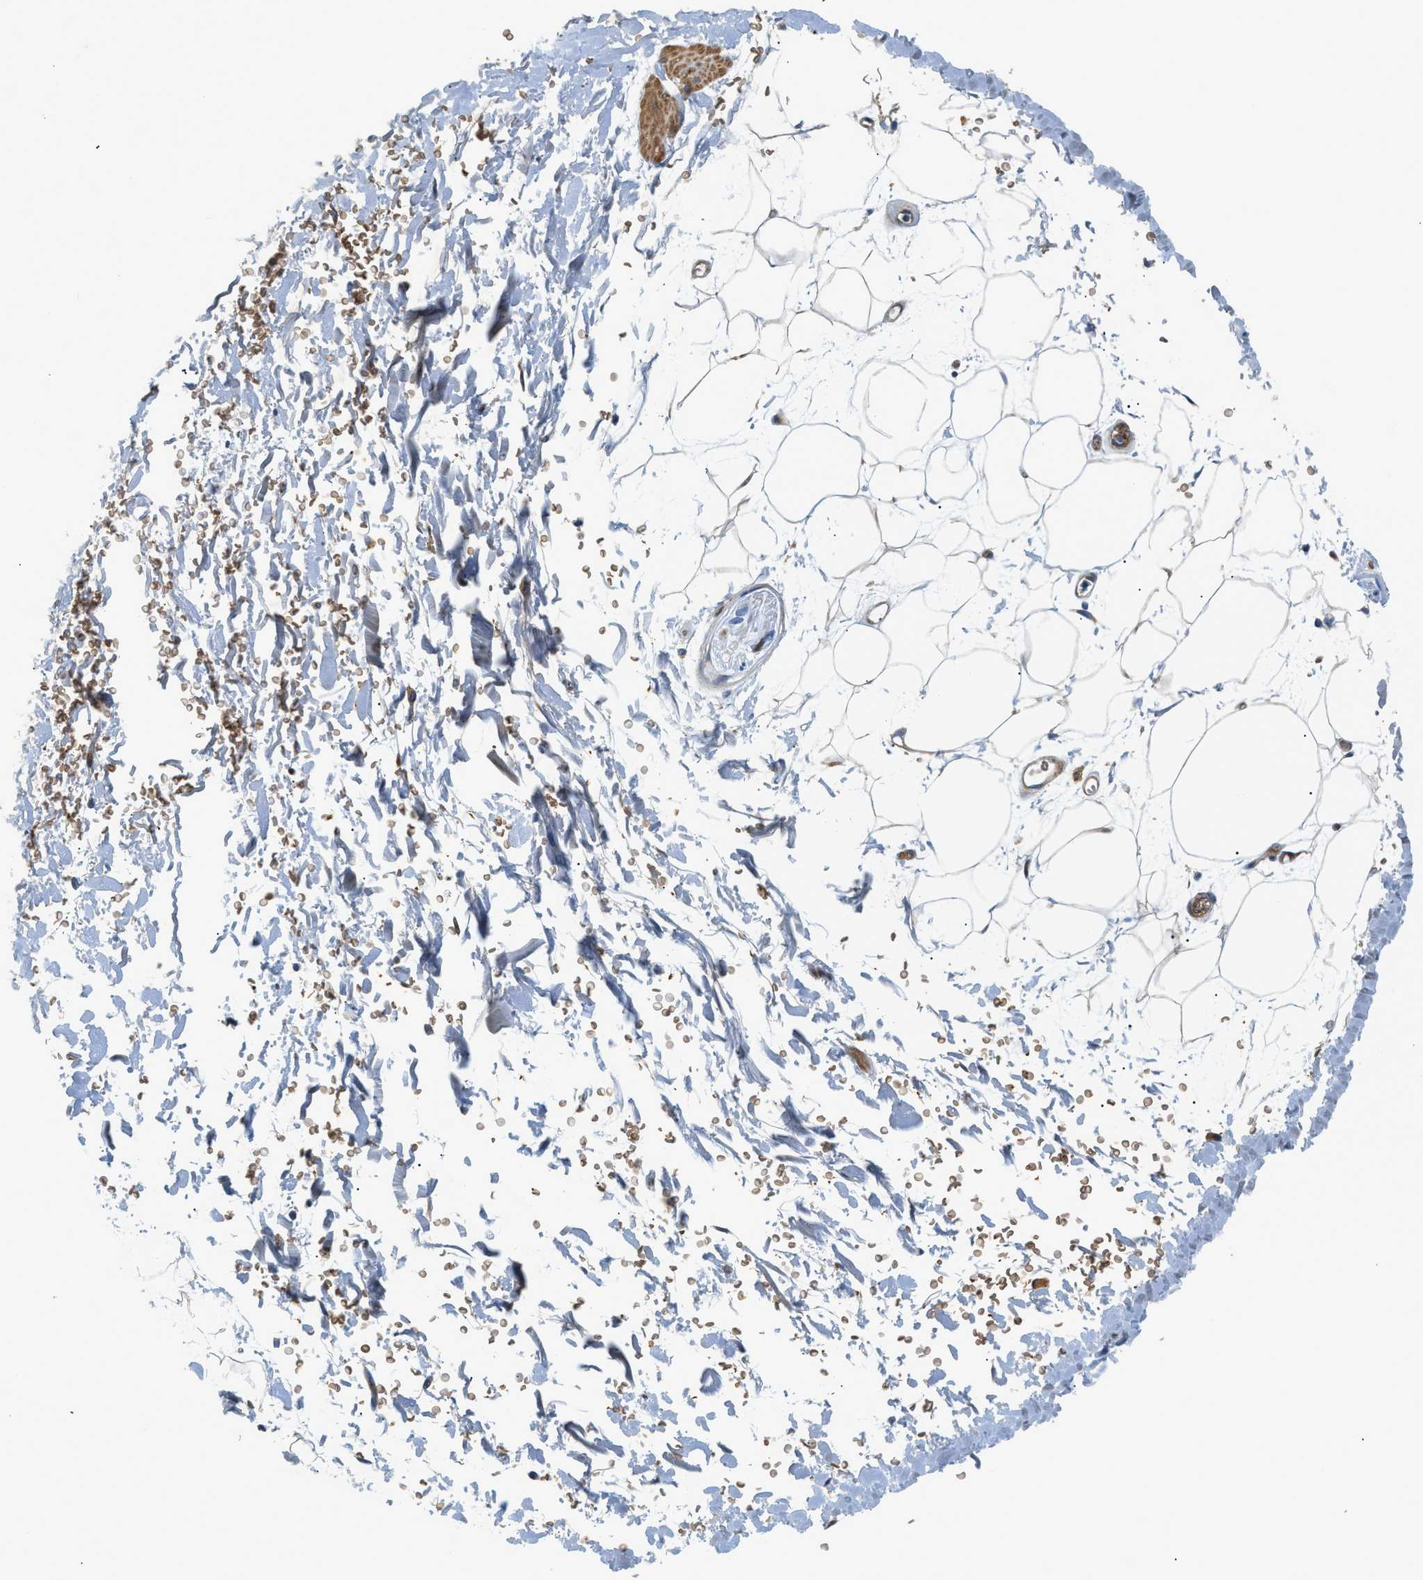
{"staining": {"intensity": "moderate", "quantity": "25%-75%", "location": "cytoplasmic/membranous"}, "tissue": "adipose tissue", "cell_type": "Adipocytes", "image_type": "normal", "snomed": [{"axis": "morphology", "description": "Normal tissue, NOS"}, {"axis": "topography", "description": "Soft tissue"}], "caption": "Protein staining by immunohistochemistry reveals moderate cytoplasmic/membranous expression in about 25%-75% of adipocytes in unremarkable adipose tissue.", "gene": "DHODH", "patient": {"sex": "male", "age": 72}}